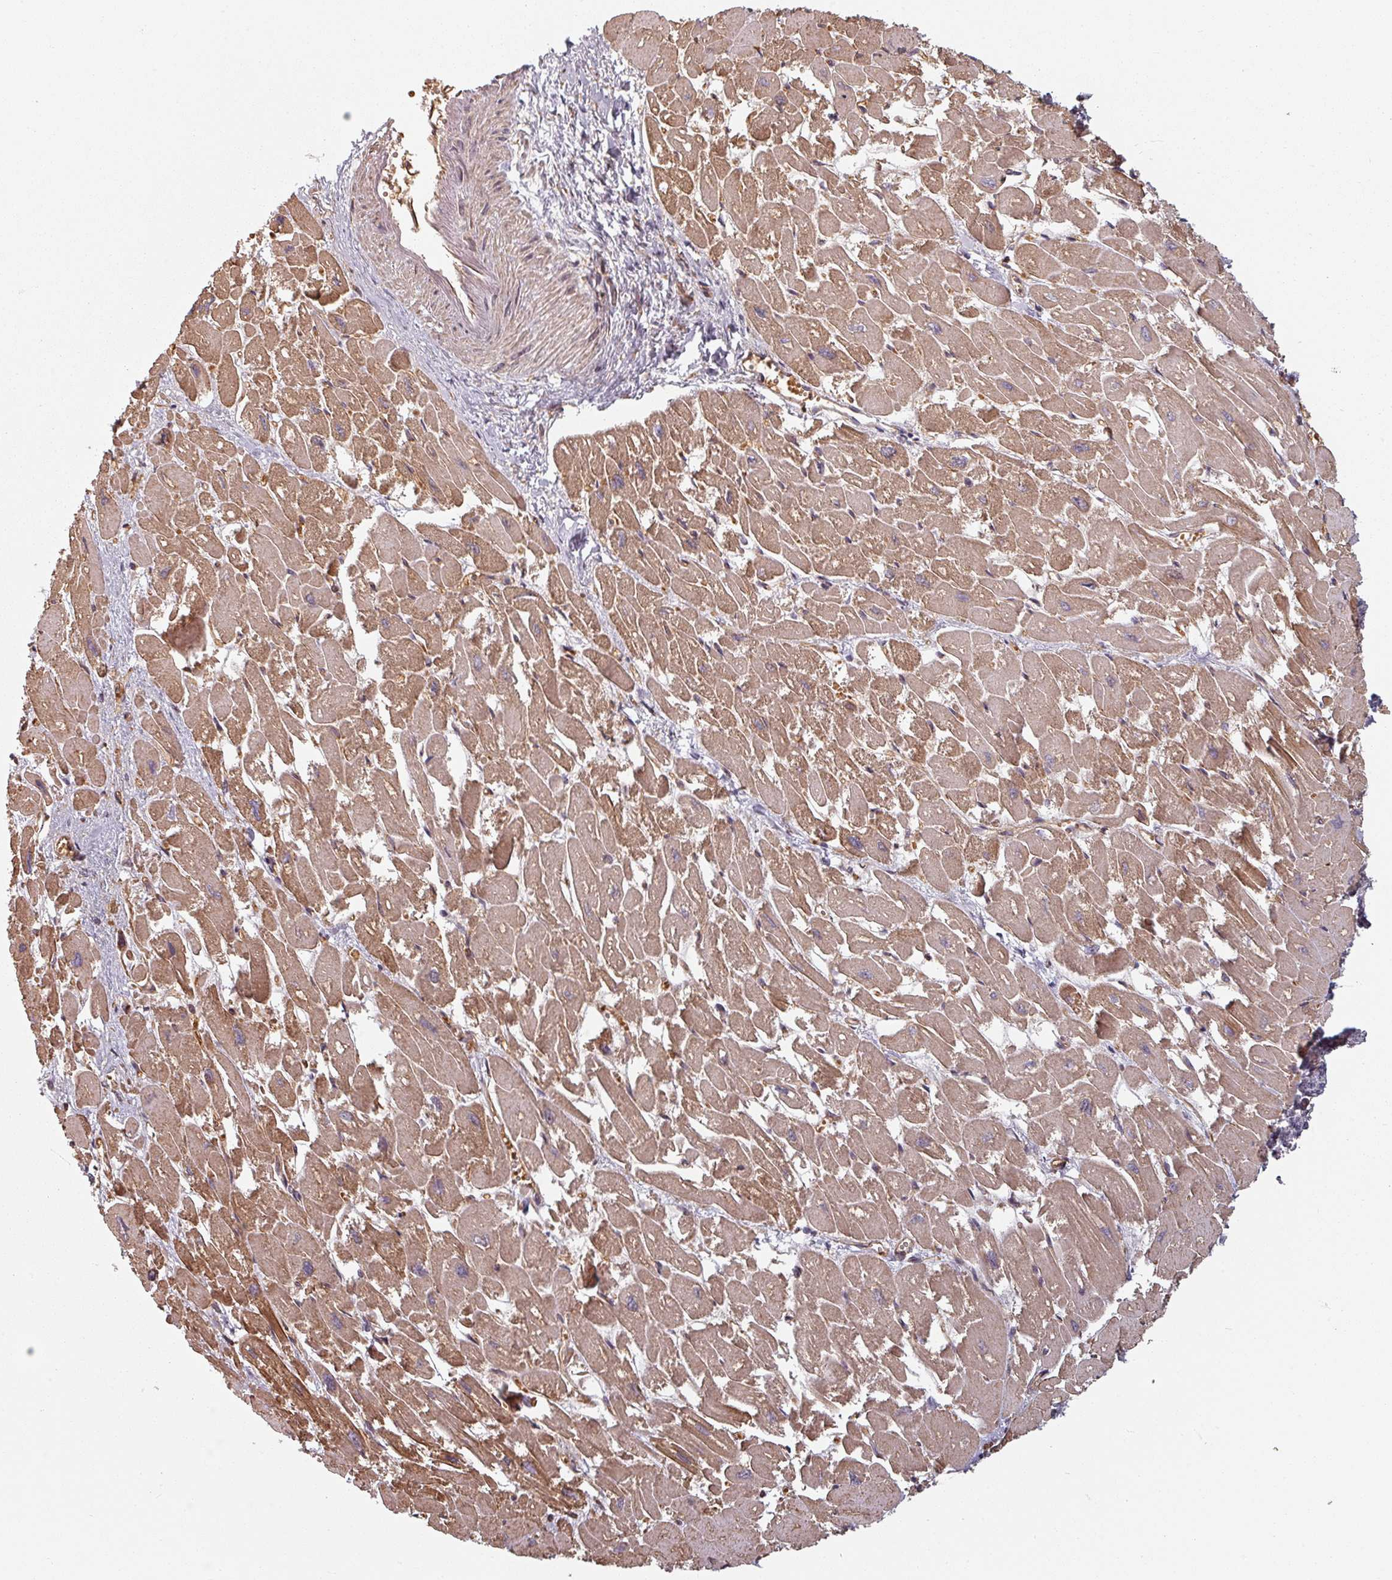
{"staining": {"intensity": "moderate", "quantity": ">75%", "location": "cytoplasmic/membranous"}, "tissue": "heart muscle", "cell_type": "Cardiomyocytes", "image_type": "normal", "snomed": [{"axis": "morphology", "description": "Normal tissue, NOS"}, {"axis": "topography", "description": "Heart"}], "caption": "Immunohistochemistry image of normal heart muscle: heart muscle stained using immunohistochemistry (IHC) displays medium levels of moderate protein expression localized specifically in the cytoplasmic/membranous of cardiomyocytes, appearing as a cytoplasmic/membranous brown color.", "gene": "EID1", "patient": {"sex": "male", "age": 54}}